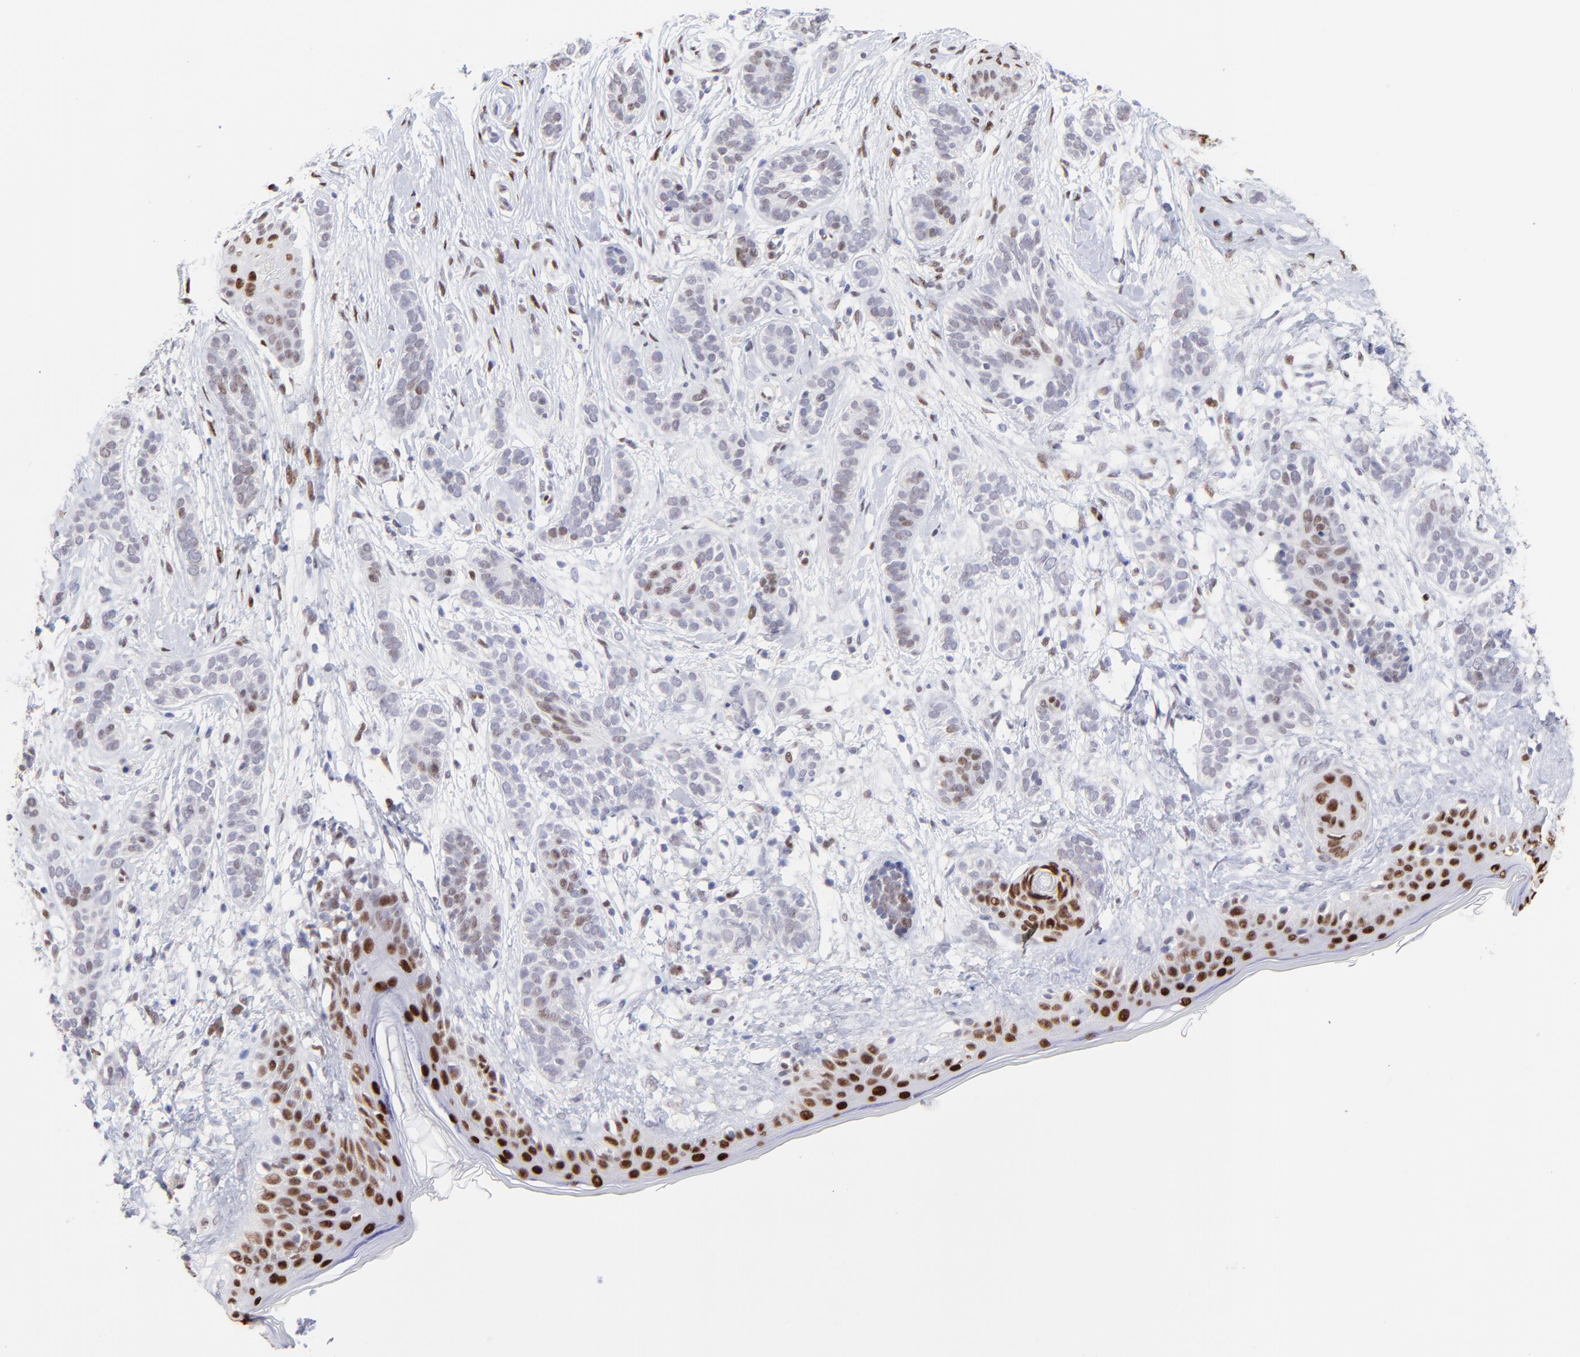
{"staining": {"intensity": "weak", "quantity": "<25%", "location": "nuclear"}, "tissue": "skin cancer", "cell_type": "Tumor cells", "image_type": "cancer", "snomed": [{"axis": "morphology", "description": "Normal tissue, NOS"}, {"axis": "morphology", "description": "Basal cell carcinoma"}, {"axis": "topography", "description": "Skin"}], "caption": "IHC photomicrograph of neoplastic tissue: human skin cancer (basal cell carcinoma) stained with DAB (3,3'-diaminobenzidine) displays no significant protein expression in tumor cells.", "gene": "KLF4", "patient": {"sex": "male", "age": 63}}